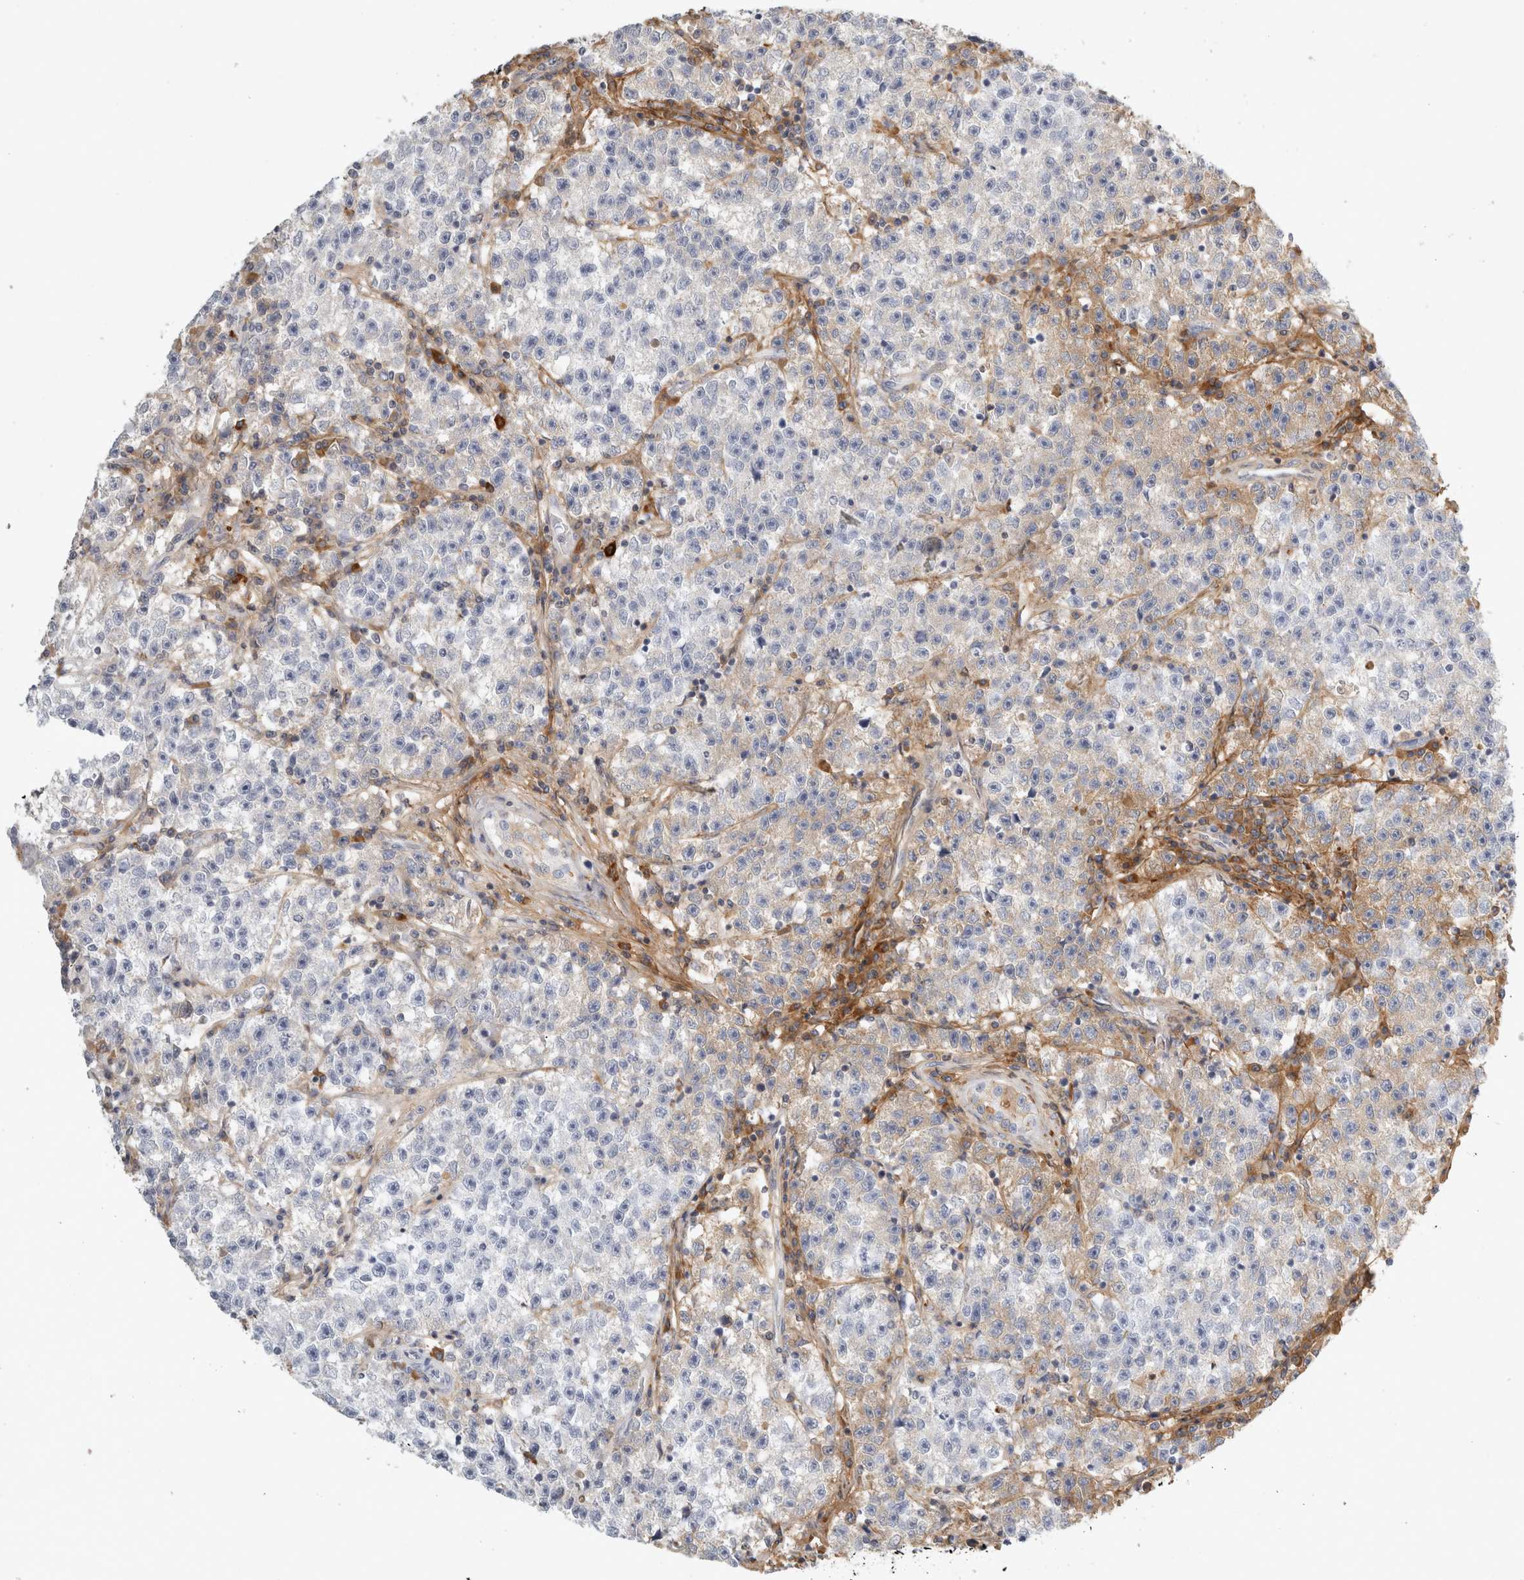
{"staining": {"intensity": "weak", "quantity": "<25%", "location": "cytoplasmic/membranous"}, "tissue": "testis cancer", "cell_type": "Tumor cells", "image_type": "cancer", "snomed": [{"axis": "morphology", "description": "Seminoma, NOS"}, {"axis": "topography", "description": "Testis"}], "caption": "Testis cancer was stained to show a protein in brown. There is no significant staining in tumor cells.", "gene": "FGL2", "patient": {"sex": "male", "age": 22}}